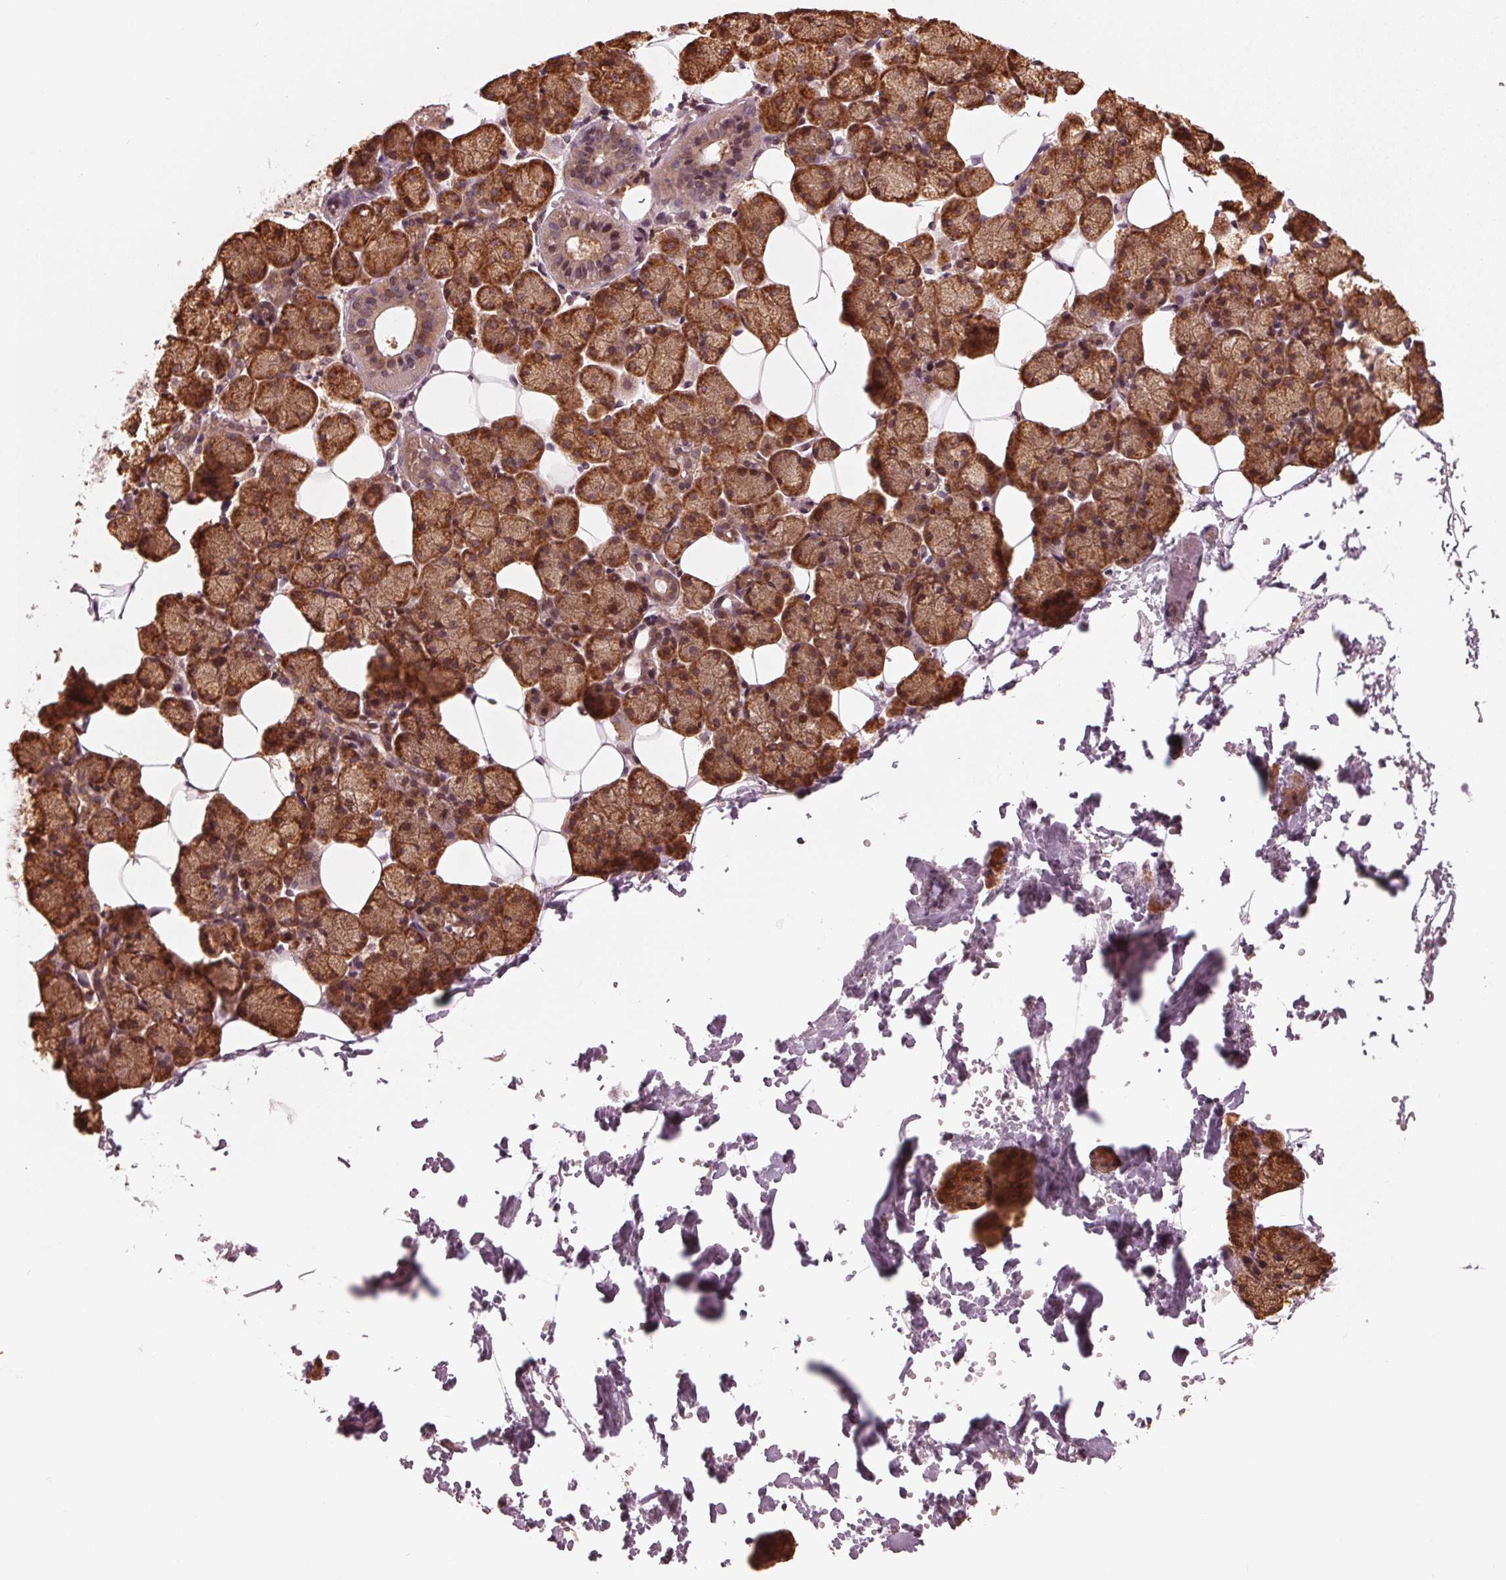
{"staining": {"intensity": "strong", "quantity": ">75%", "location": "cytoplasmic/membranous"}, "tissue": "salivary gland", "cell_type": "Glandular cells", "image_type": "normal", "snomed": [{"axis": "morphology", "description": "Normal tissue, NOS"}, {"axis": "topography", "description": "Salivary gland"}], "caption": "Human salivary gland stained with a brown dye shows strong cytoplasmic/membranous positive staining in about >75% of glandular cells.", "gene": "CMIP", "patient": {"sex": "male", "age": 38}}